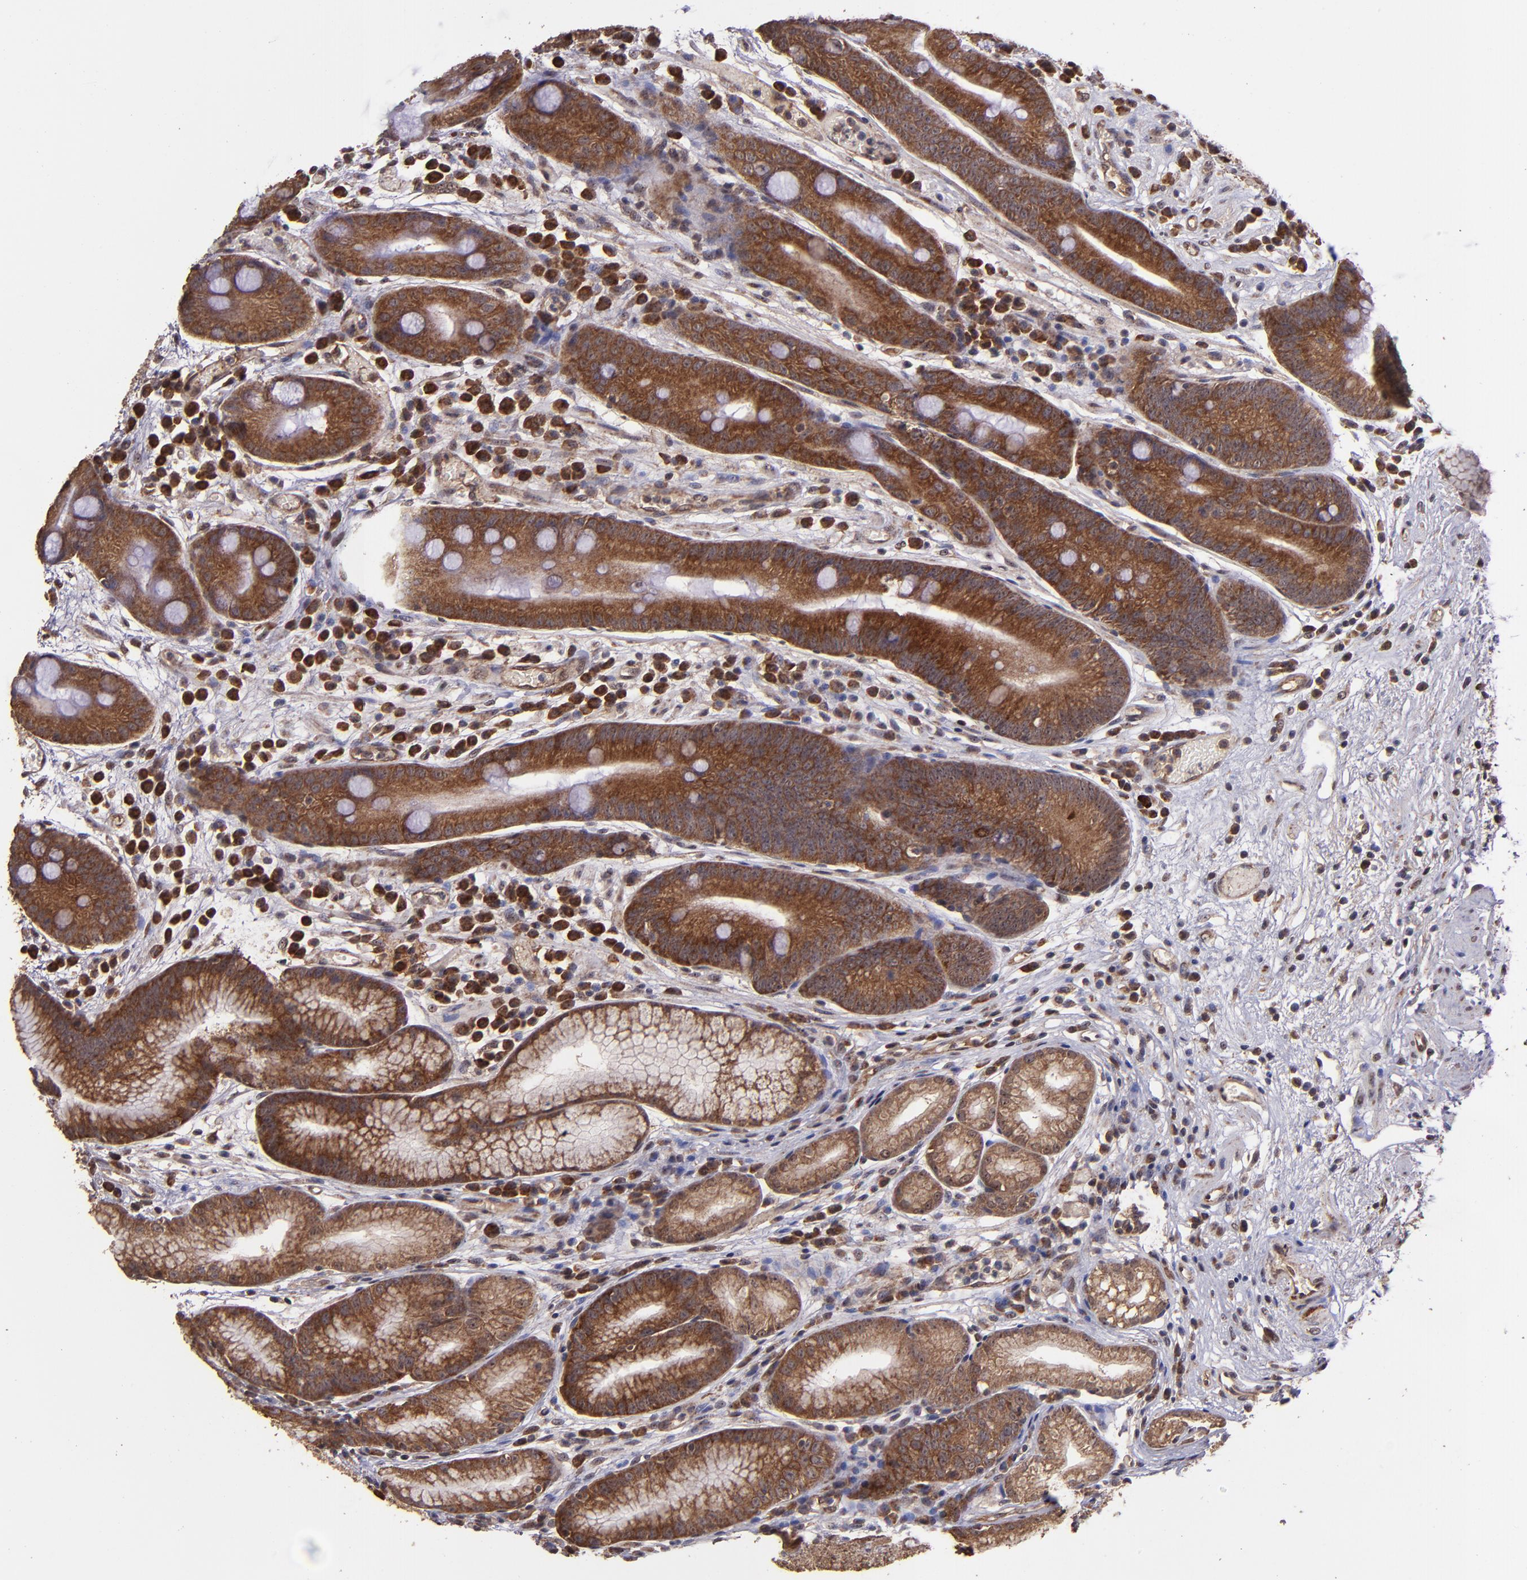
{"staining": {"intensity": "strong", "quantity": ">75%", "location": "cytoplasmic/membranous"}, "tissue": "stomach", "cell_type": "Glandular cells", "image_type": "normal", "snomed": [{"axis": "morphology", "description": "Normal tissue, NOS"}, {"axis": "morphology", "description": "Inflammation, NOS"}, {"axis": "topography", "description": "Stomach, lower"}], "caption": "Stomach was stained to show a protein in brown. There is high levels of strong cytoplasmic/membranous positivity in approximately >75% of glandular cells. Using DAB (3,3'-diaminobenzidine) (brown) and hematoxylin (blue) stains, captured at high magnification using brightfield microscopy.", "gene": "USP51", "patient": {"sex": "male", "age": 59}}